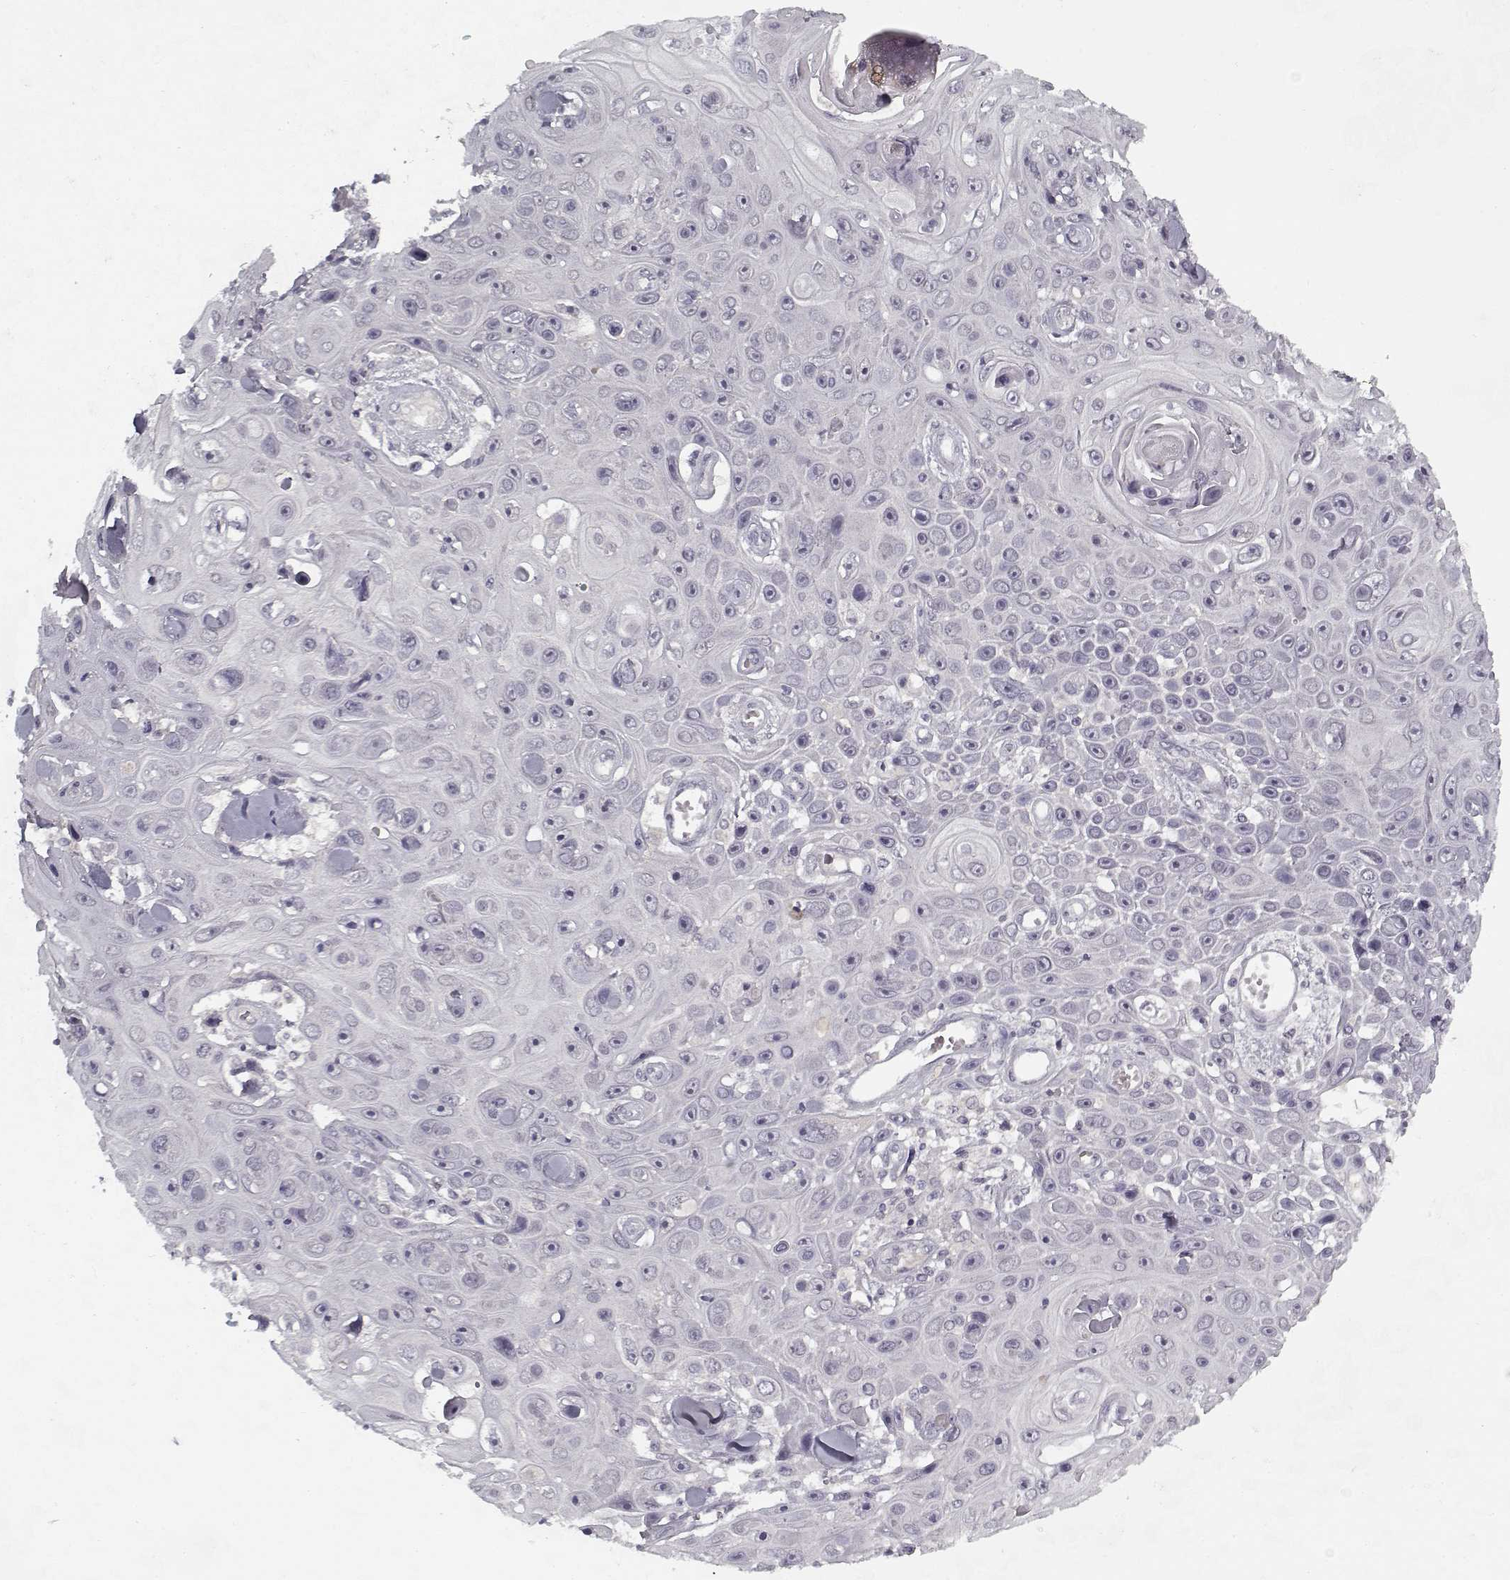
{"staining": {"intensity": "negative", "quantity": "none", "location": "none"}, "tissue": "skin cancer", "cell_type": "Tumor cells", "image_type": "cancer", "snomed": [{"axis": "morphology", "description": "Squamous cell carcinoma, NOS"}, {"axis": "topography", "description": "Skin"}], "caption": "Immunohistochemistry photomicrograph of neoplastic tissue: squamous cell carcinoma (skin) stained with DAB exhibits no significant protein positivity in tumor cells.", "gene": "LAMA2", "patient": {"sex": "male", "age": 82}}